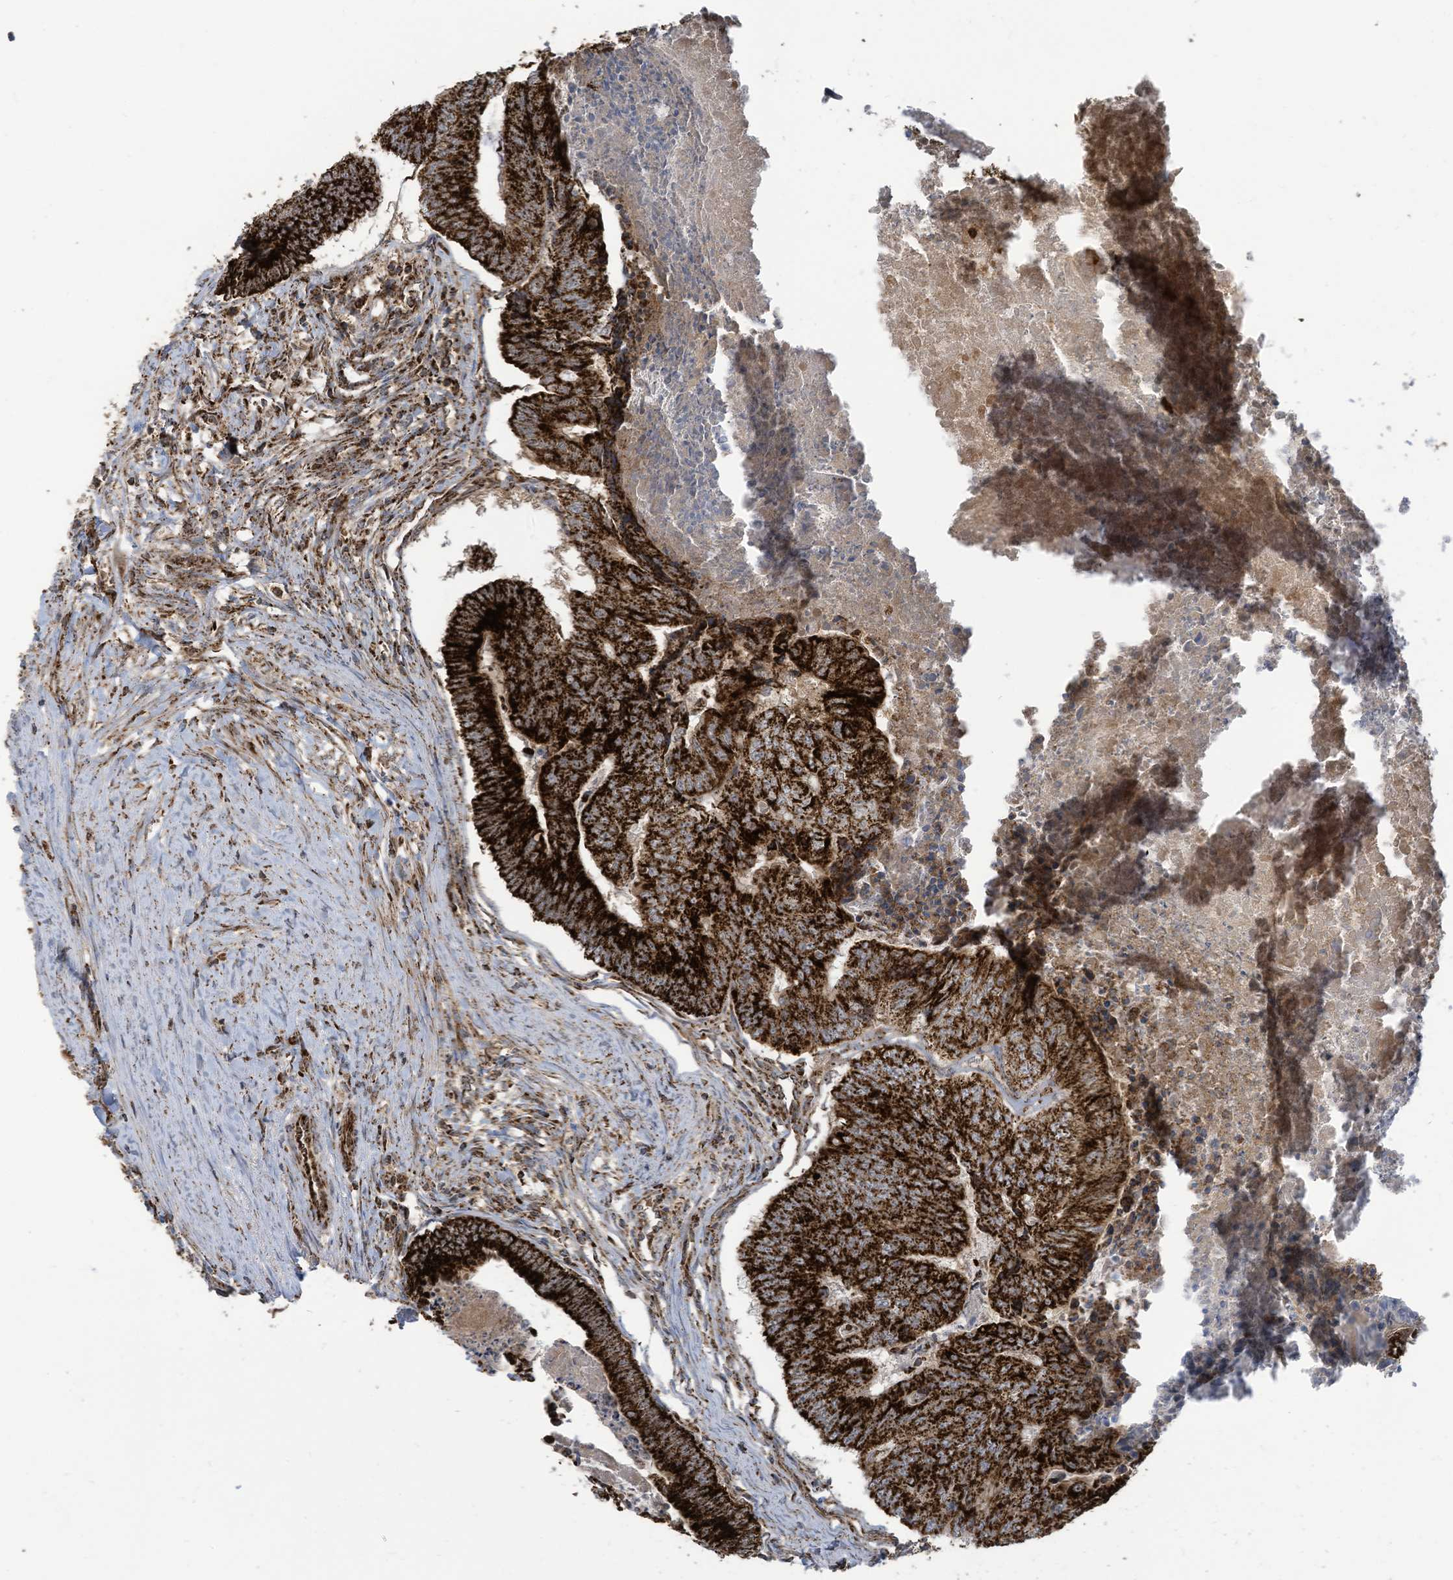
{"staining": {"intensity": "strong", "quantity": ">75%", "location": "cytoplasmic/membranous"}, "tissue": "colorectal cancer", "cell_type": "Tumor cells", "image_type": "cancer", "snomed": [{"axis": "morphology", "description": "Adenocarcinoma, NOS"}, {"axis": "topography", "description": "Colon"}], "caption": "About >75% of tumor cells in human colorectal cancer (adenocarcinoma) demonstrate strong cytoplasmic/membranous protein staining as visualized by brown immunohistochemical staining.", "gene": "COX10", "patient": {"sex": "female", "age": 67}}